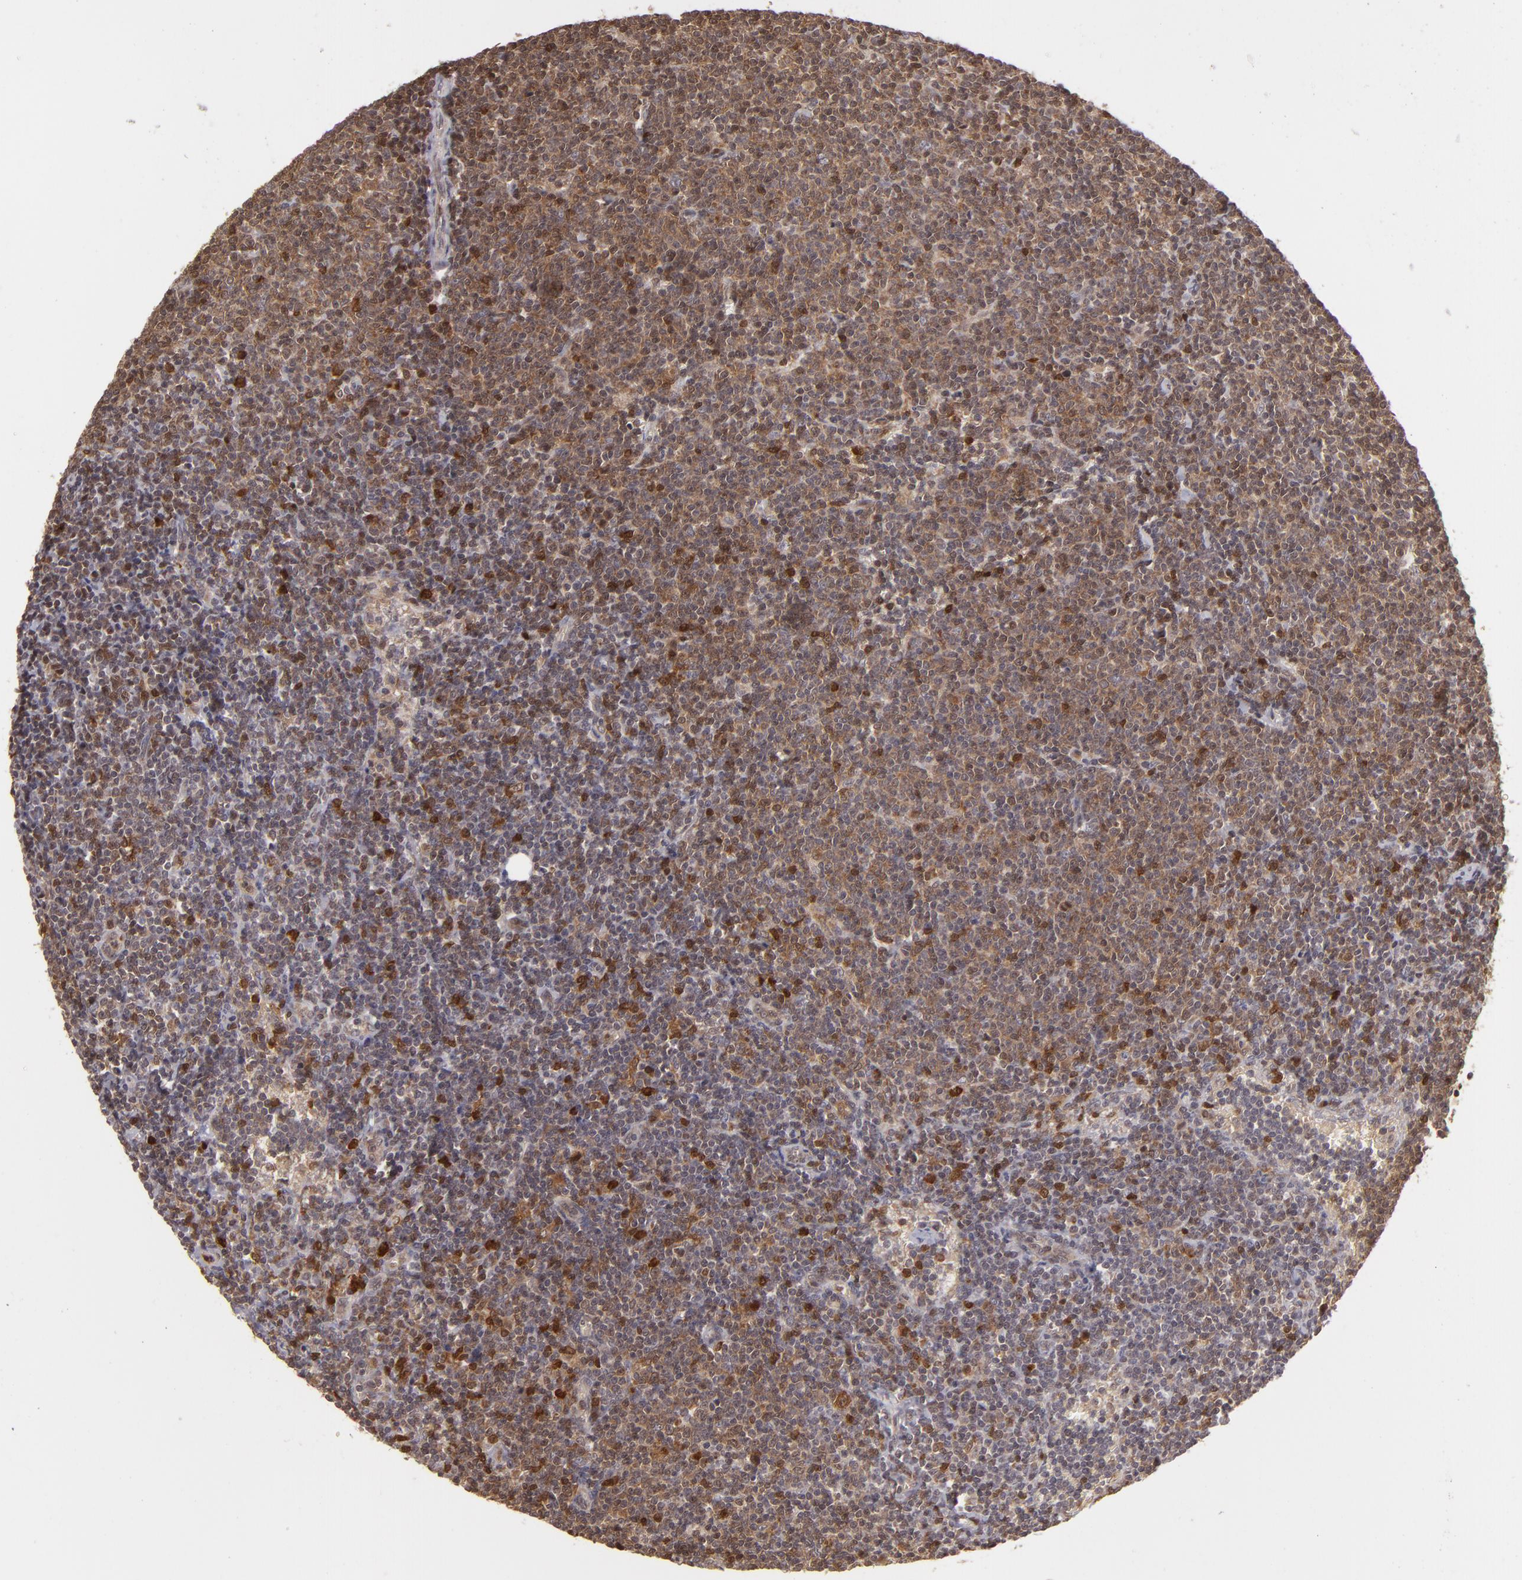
{"staining": {"intensity": "strong", "quantity": ">75%", "location": "cytoplasmic/membranous,nuclear"}, "tissue": "lymphoma", "cell_type": "Tumor cells", "image_type": "cancer", "snomed": [{"axis": "morphology", "description": "Malignant lymphoma, non-Hodgkin's type, Low grade"}, {"axis": "topography", "description": "Lymph node"}], "caption": "Approximately >75% of tumor cells in human lymphoma reveal strong cytoplasmic/membranous and nuclear protein staining as visualized by brown immunohistochemical staining.", "gene": "ZBTB33", "patient": {"sex": "male", "age": 65}}